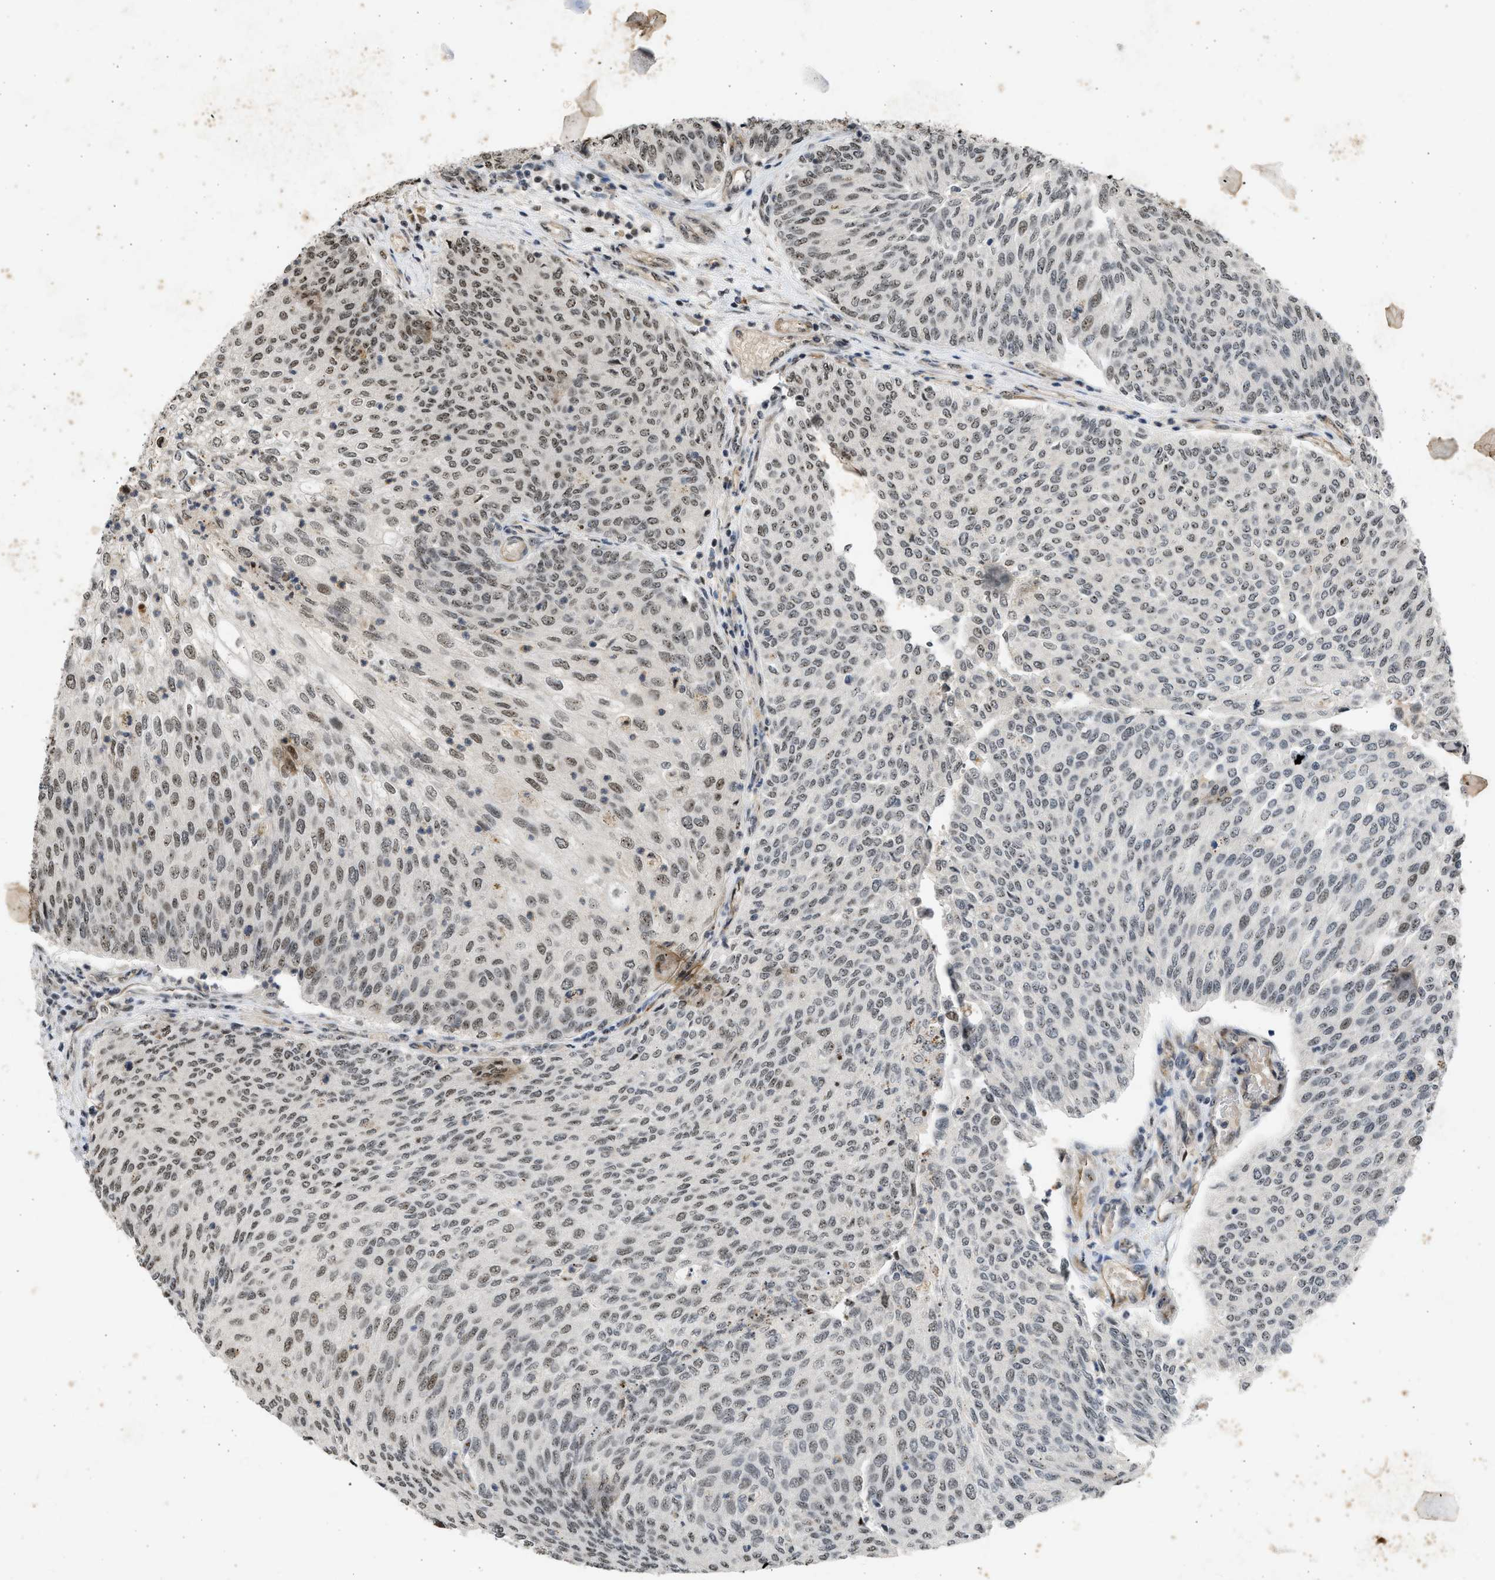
{"staining": {"intensity": "moderate", "quantity": ">75%", "location": "nuclear"}, "tissue": "urothelial cancer", "cell_type": "Tumor cells", "image_type": "cancer", "snomed": [{"axis": "morphology", "description": "Urothelial carcinoma, Low grade"}, {"axis": "topography", "description": "Urinary bladder"}], "caption": "This photomicrograph reveals IHC staining of human urothelial carcinoma (low-grade), with medium moderate nuclear staining in about >75% of tumor cells.", "gene": "TFDP2", "patient": {"sex": "female", "age": 79}}